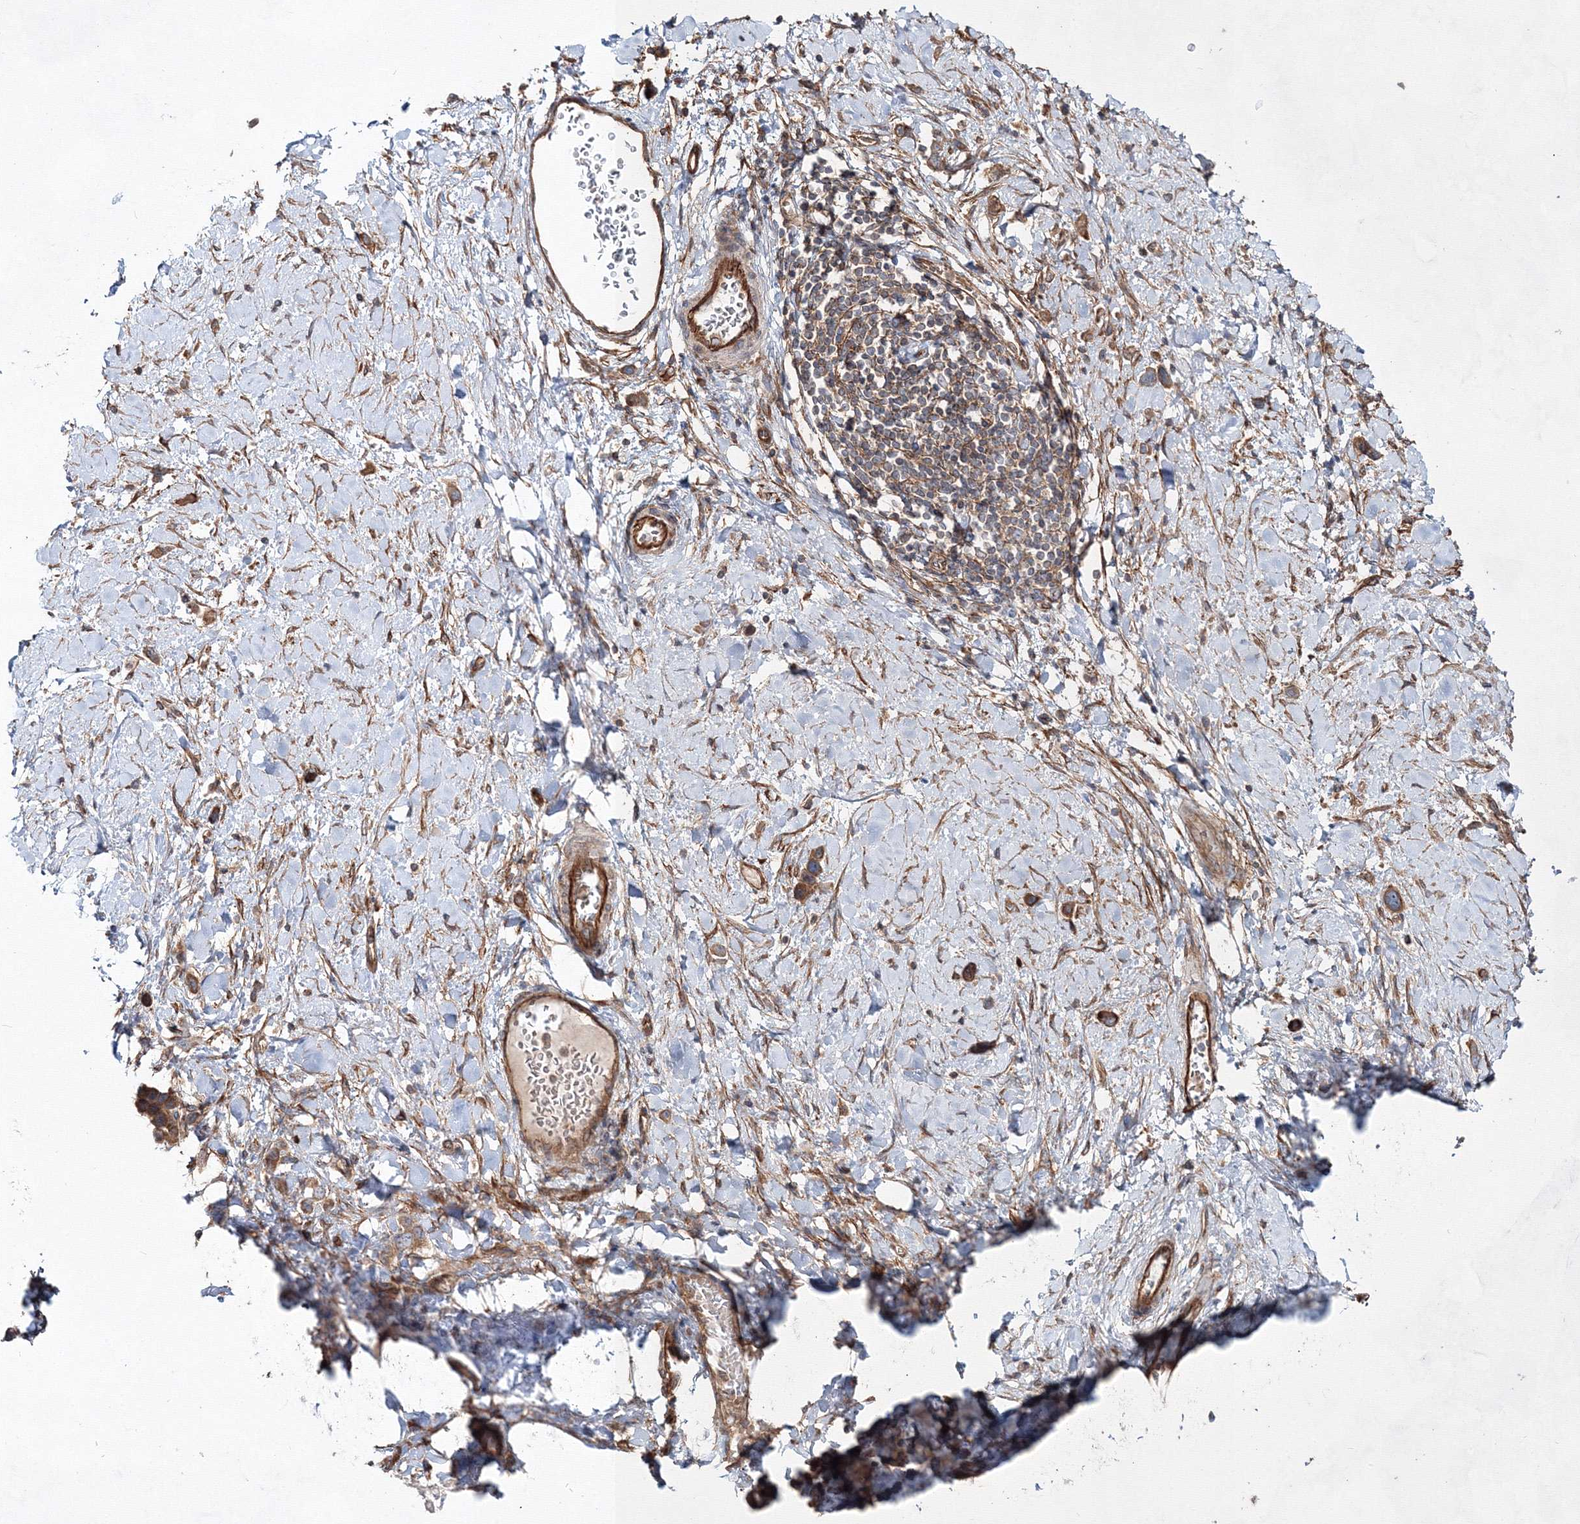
{"staining": {"intensity": "moderate", "quantity": ">75%", "location": "cytoplasmic/membranous"}, "tissue": "stomach cancer", "cell_type": "Tumor cells", "image_type": "cancer", "snomed": [{"axis": "morphology", "description": "Adenocarcinoma, NOS"}, {"axis": "topography", "description": "Stomach"}], "caption": "Stomach adenocarcinoma was stained to show a protein in brown. There is medium levels of moderate cytoplasmic/membranous staining in approximately >75% of tumor cells.", "gene": "EXOC6", "patient": {"sex": "female", "age": 65}}